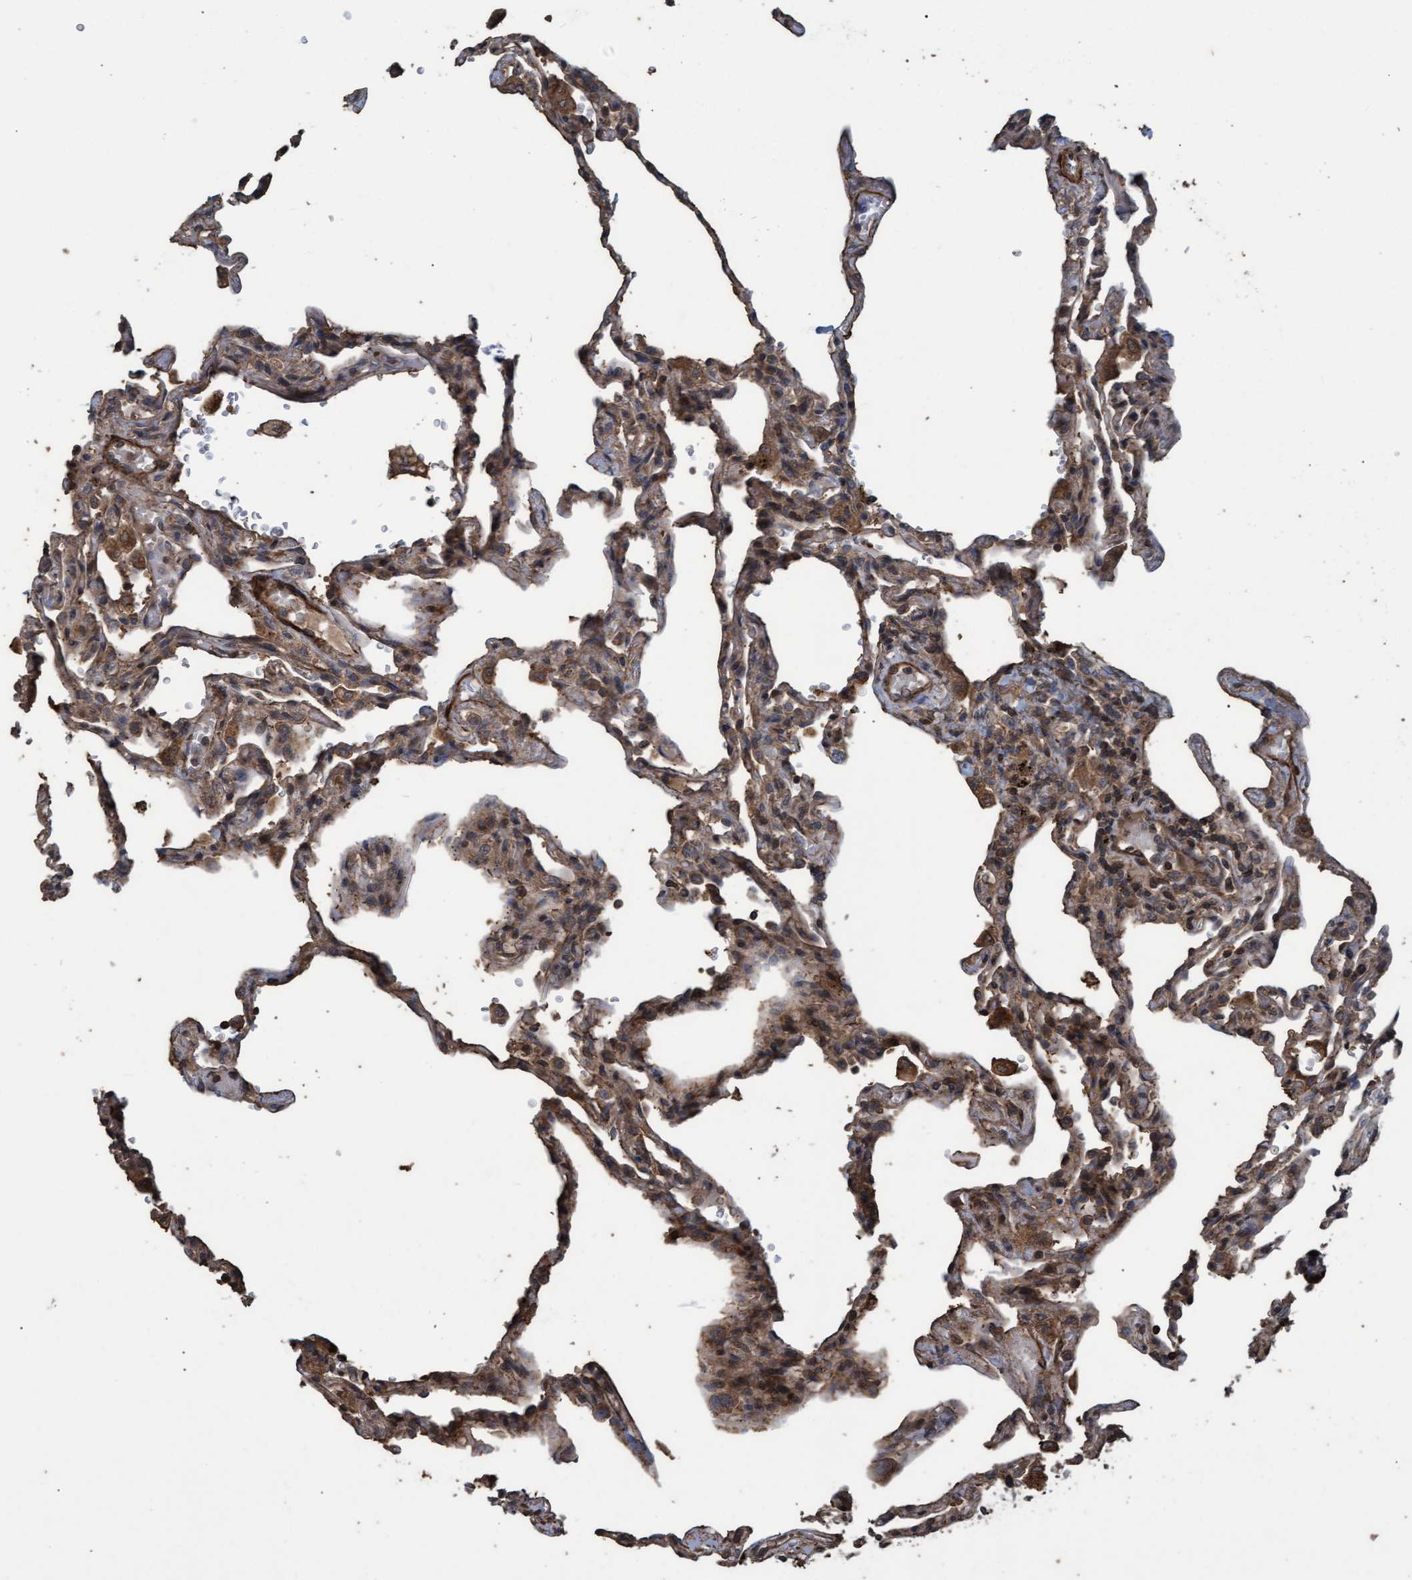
{"staining": {"intensity": "moderate", "quantity": "25%-75%", "location": "cytoplasmic/membranous"}, "tissue": "lung", "cell_type": "Alveolar cells", "image_type": "normal", "snomed": [{"axis": "morphology", "description": "Normal tissue, NOS"}, {"axis": "topography", "description": "Lung"}], "caption": "Lung stained with a protein marker exhibits moderate staining in alveolar cells.", "gene": "GGT6", "patient": {"sex": "male", "age": 59}}